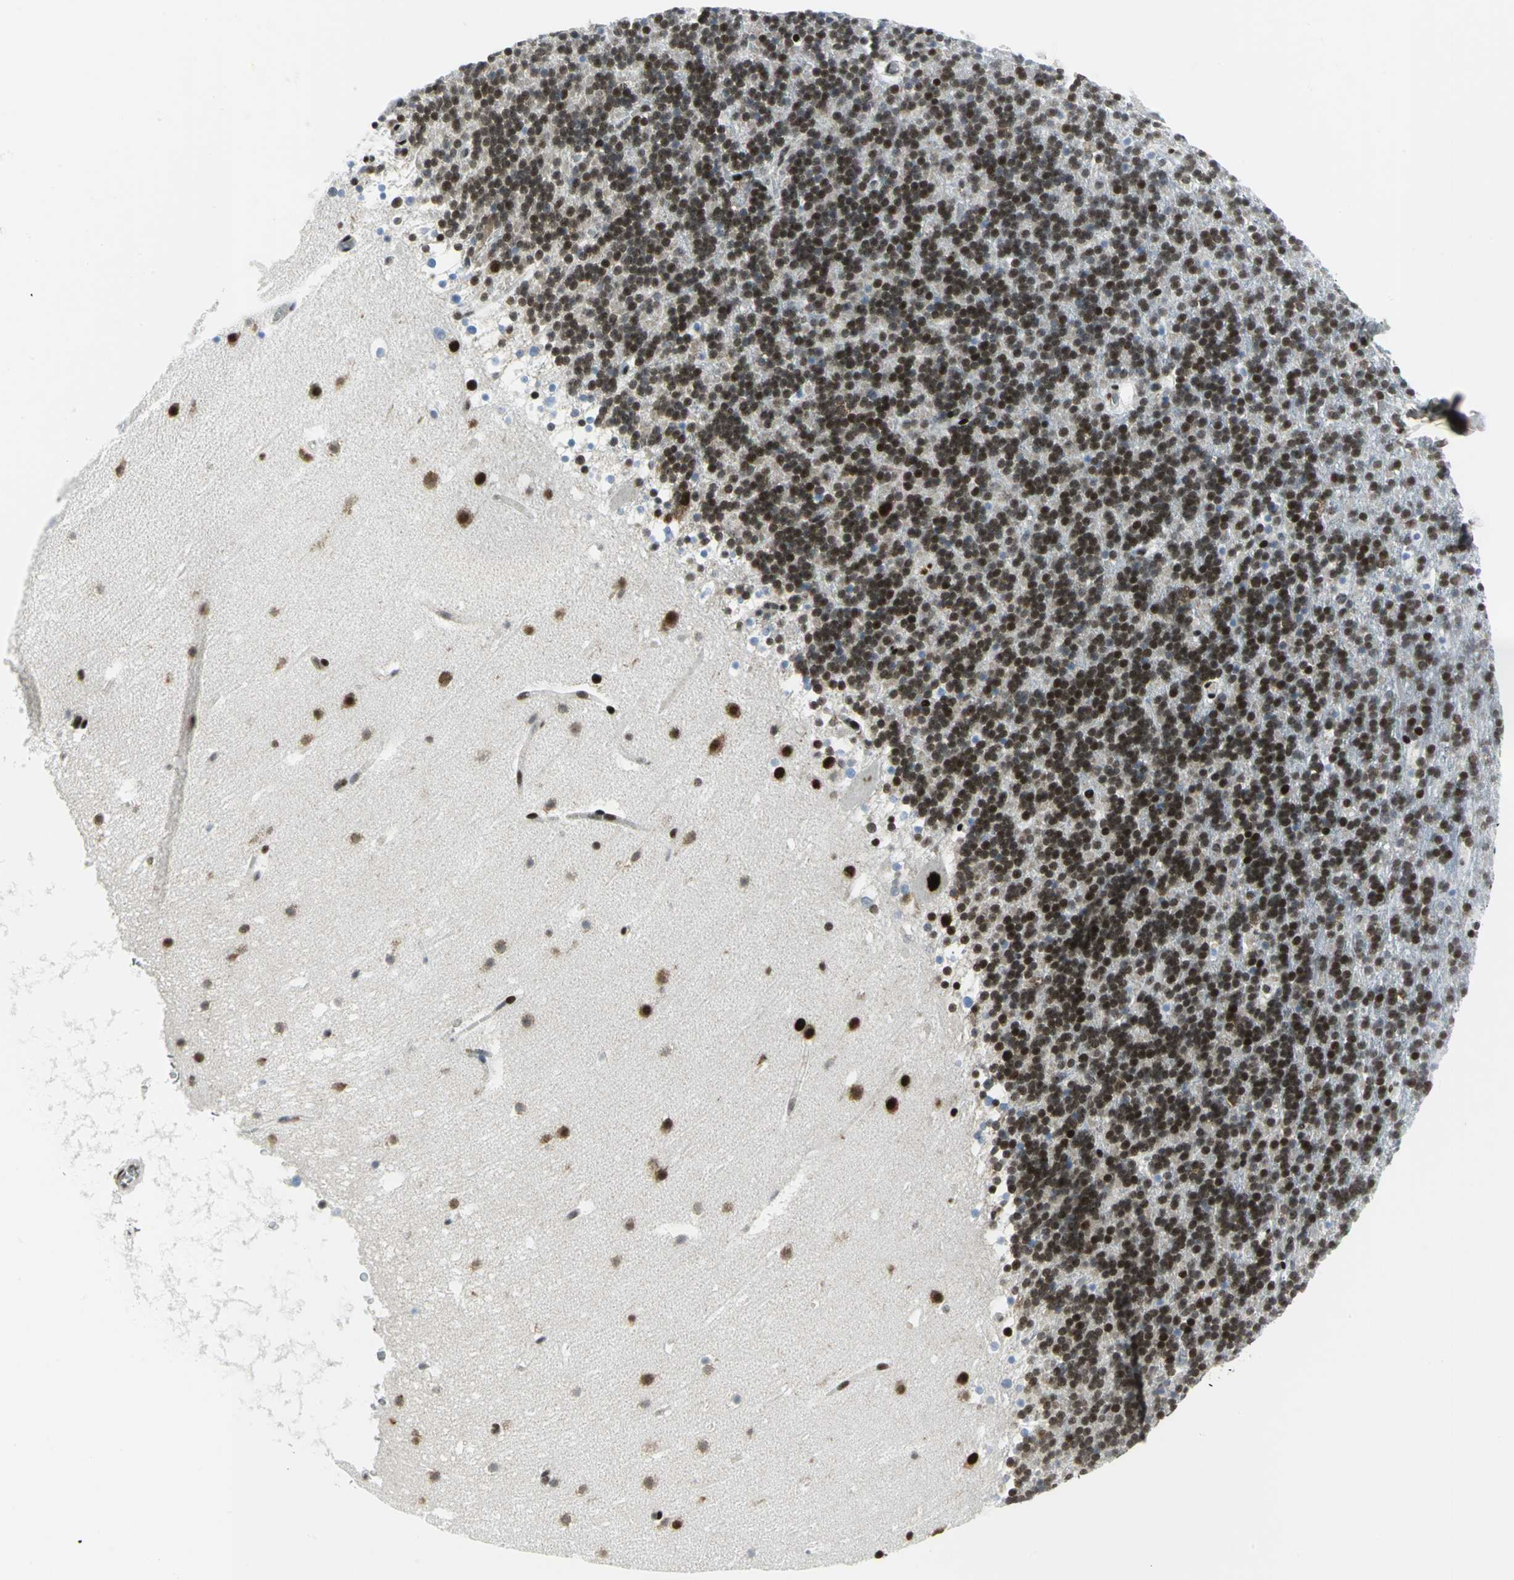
{"staining": {"intensity": "moderate", "quantity": ">75%", "location": "nuclear"}, "tissue": "cerebellum", "cell_type": "Cells in granular layer", "image_type": "normal", "snomed": [{"axis": "morphology", "description": "Normal tissue, NOS"}, {"axis": "topography", "description": "Cerebellum"}], "caption": "Cells in granular layer reveal medium levels of moderate nuclear staining in about >75% of cells in unremarkable cerebellum. (DAB (3,3'-diaminobenzidine) IHC with brightfield microscopy, high magnification).", "gene": "SMARCA4", "patient": {"sex": "male", "age": 45}}